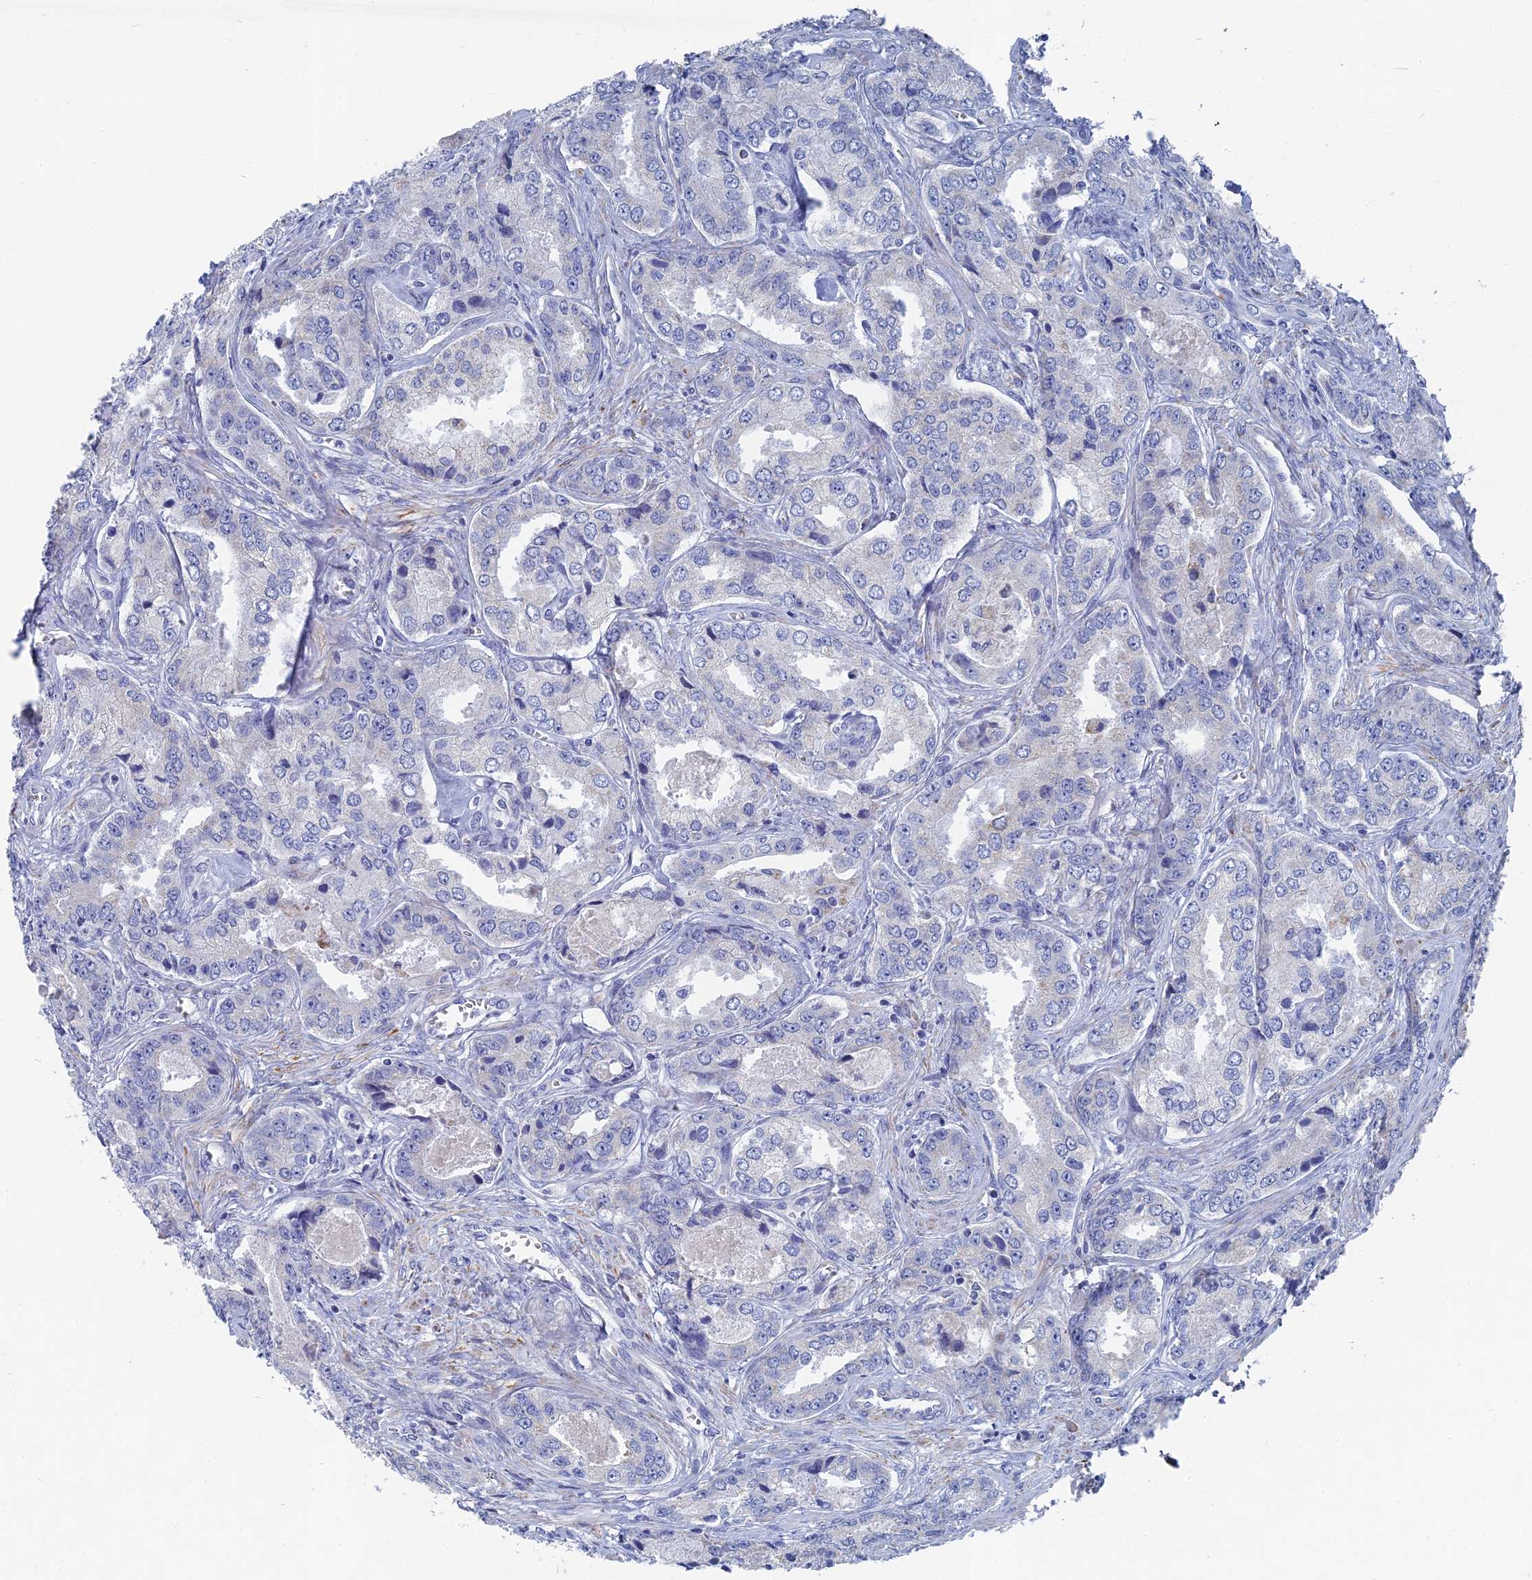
{"staining": {"intensity": "negative", "quantity": "none", "location": "none"}, "tissue": "prostate cancer", "cell_type": "Tumor cells", "image_type": "cancer", "snomed": [{"axis": "morphology", "description": "Adenocarcinoma, Low grade"}, {"axis": "topography", "description": "Prostate"}], "caption": "IHC micrograph of neoplastic tissue: prostate cancer (low-grade adenocarcinoma) stained with DAB displays no significant protein positivity in tumor cells.", "gene": "HIGD1A", "patient": {"sex": "male", "age": 68}}